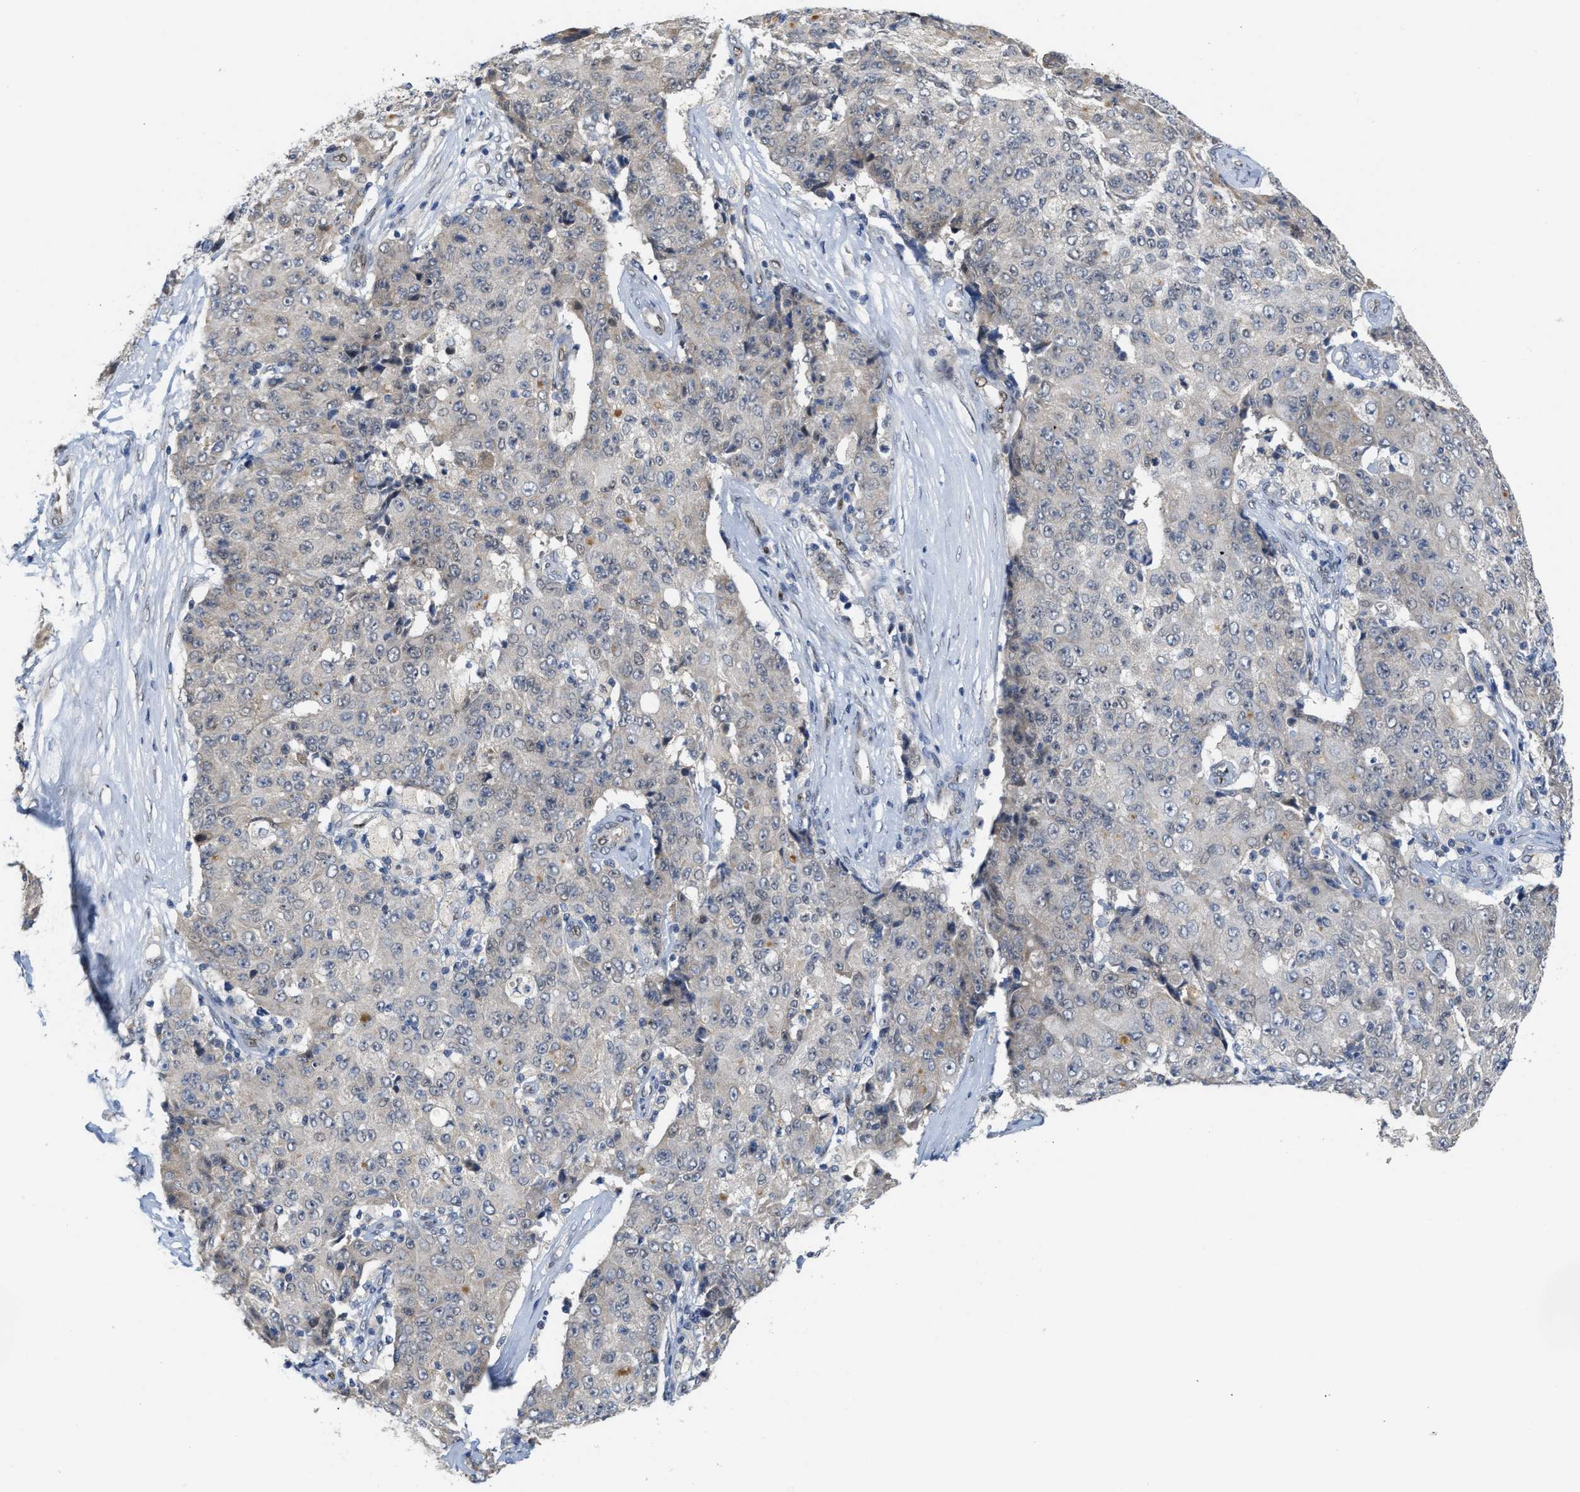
{"staining": {"intensity": "weak", "quantity": "<25%", "location": "cytoplasmic/membranous"}, "tissue": "ovarian cancer", "cell_type": "Tumor cells", "image_type": "cancer", "snomed": [{"axis": "morphology", "description": "Carcinoma, endometroid"}, {"axis": "topography", "description": "Ovary"}], "caption": "The immunohistochemistry (IHC) micrograph has no significant positivity in tumor cells of ovarian endometroid carcinoma tissue.", "gene": "TCF4", "patient": {"sex": "female", "age": 42}}